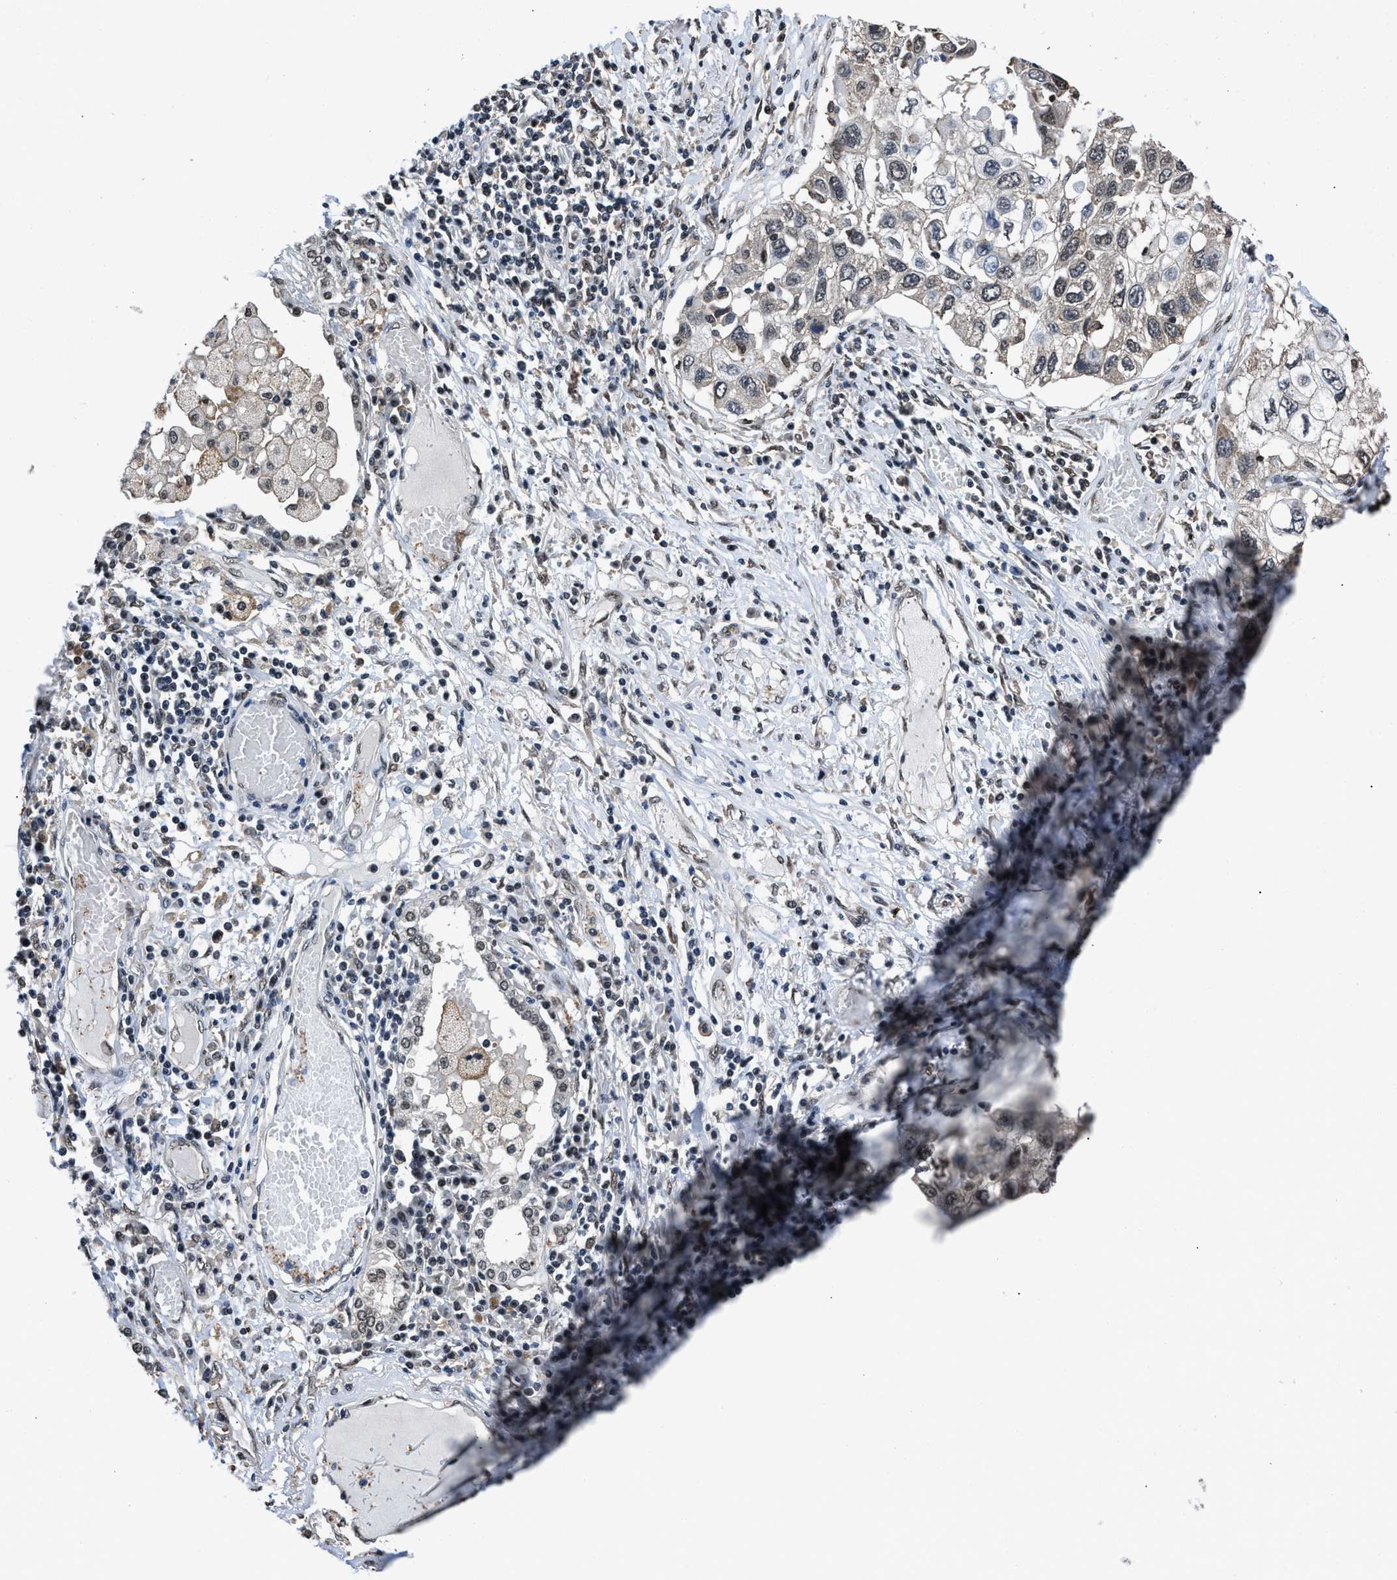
{"staining": {"intensity": "moderate", "quantity": "<25%", "location": "nuclear"}, "tissue": "lung cancer", "cell_type": "Tumor cells", "image_type": "cancer", "snomed": [{"axis": "morphology", "description": "Squamous cell carcinoma, NOS"}, {"axis": "topography", "description": "Lung"}], "caption": "IHC micrograph of neoplastic tissue: human squamous cell carcinoma (lung) stained using immunohistochemistry demonstrates low levels of moderate protein expression localized specifically in the nuclear of tumor cells, appearing as a nuclear brown color.", "gene": "HNRNPH2", "patient": {"sex": "male", "age": 71}}